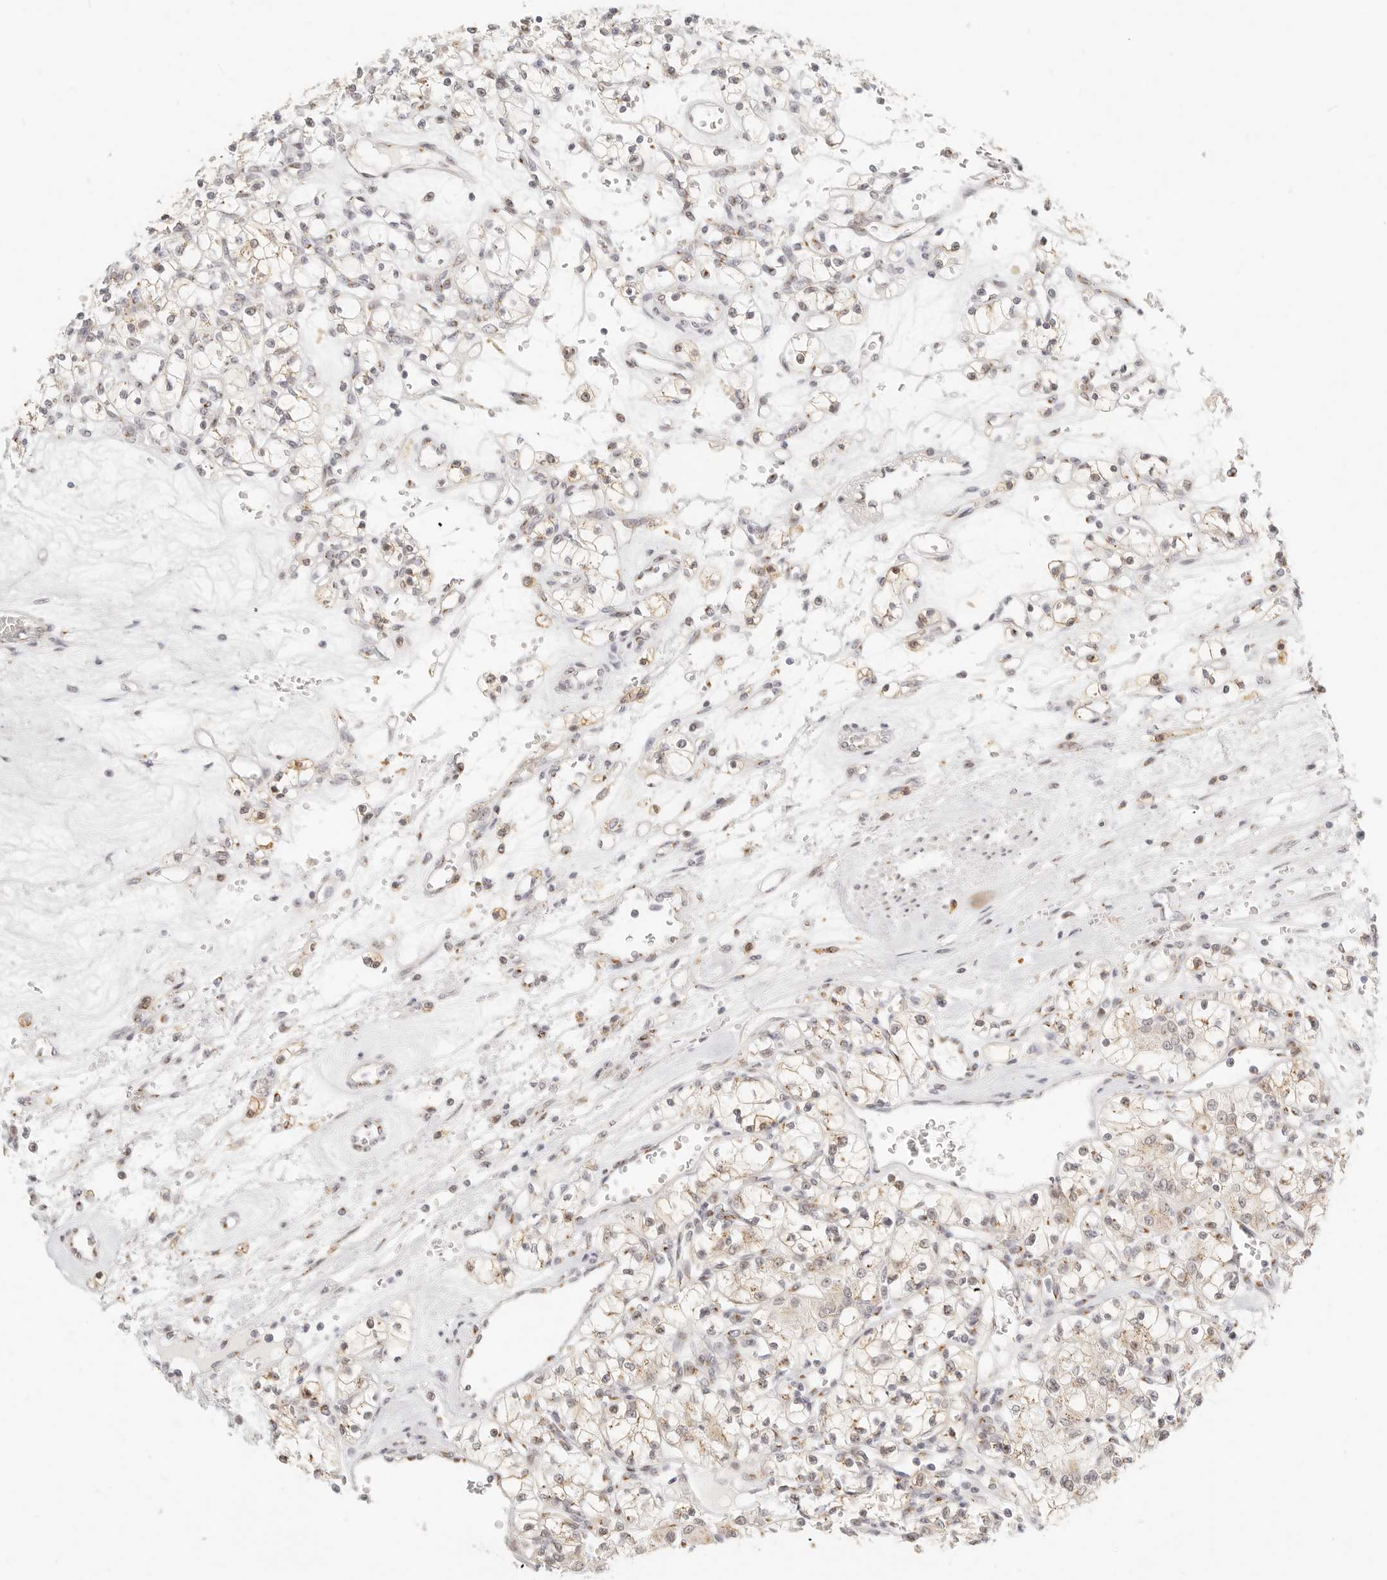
{"staining": {"intensity": "weak", "quantity": ">75%", "location": "cytoplasmic/membranous"}, "tissue": "renal cancer", "cell_type": "Tumor cells", "image_type": "cancer", "snomed": [{"axis": "morphology", "description": "Adenocarcinoma, NOS"}, {"axis": "topography", "description": "Kidney"}], "caption": "Immunohistochemical staining of renal cancer displays low levels of weak cytoplasmic/membranous protein expression in about >75% of tumor cells.", "gene": "FAM20B", "patient": {"sex": "female", "age": 59}}